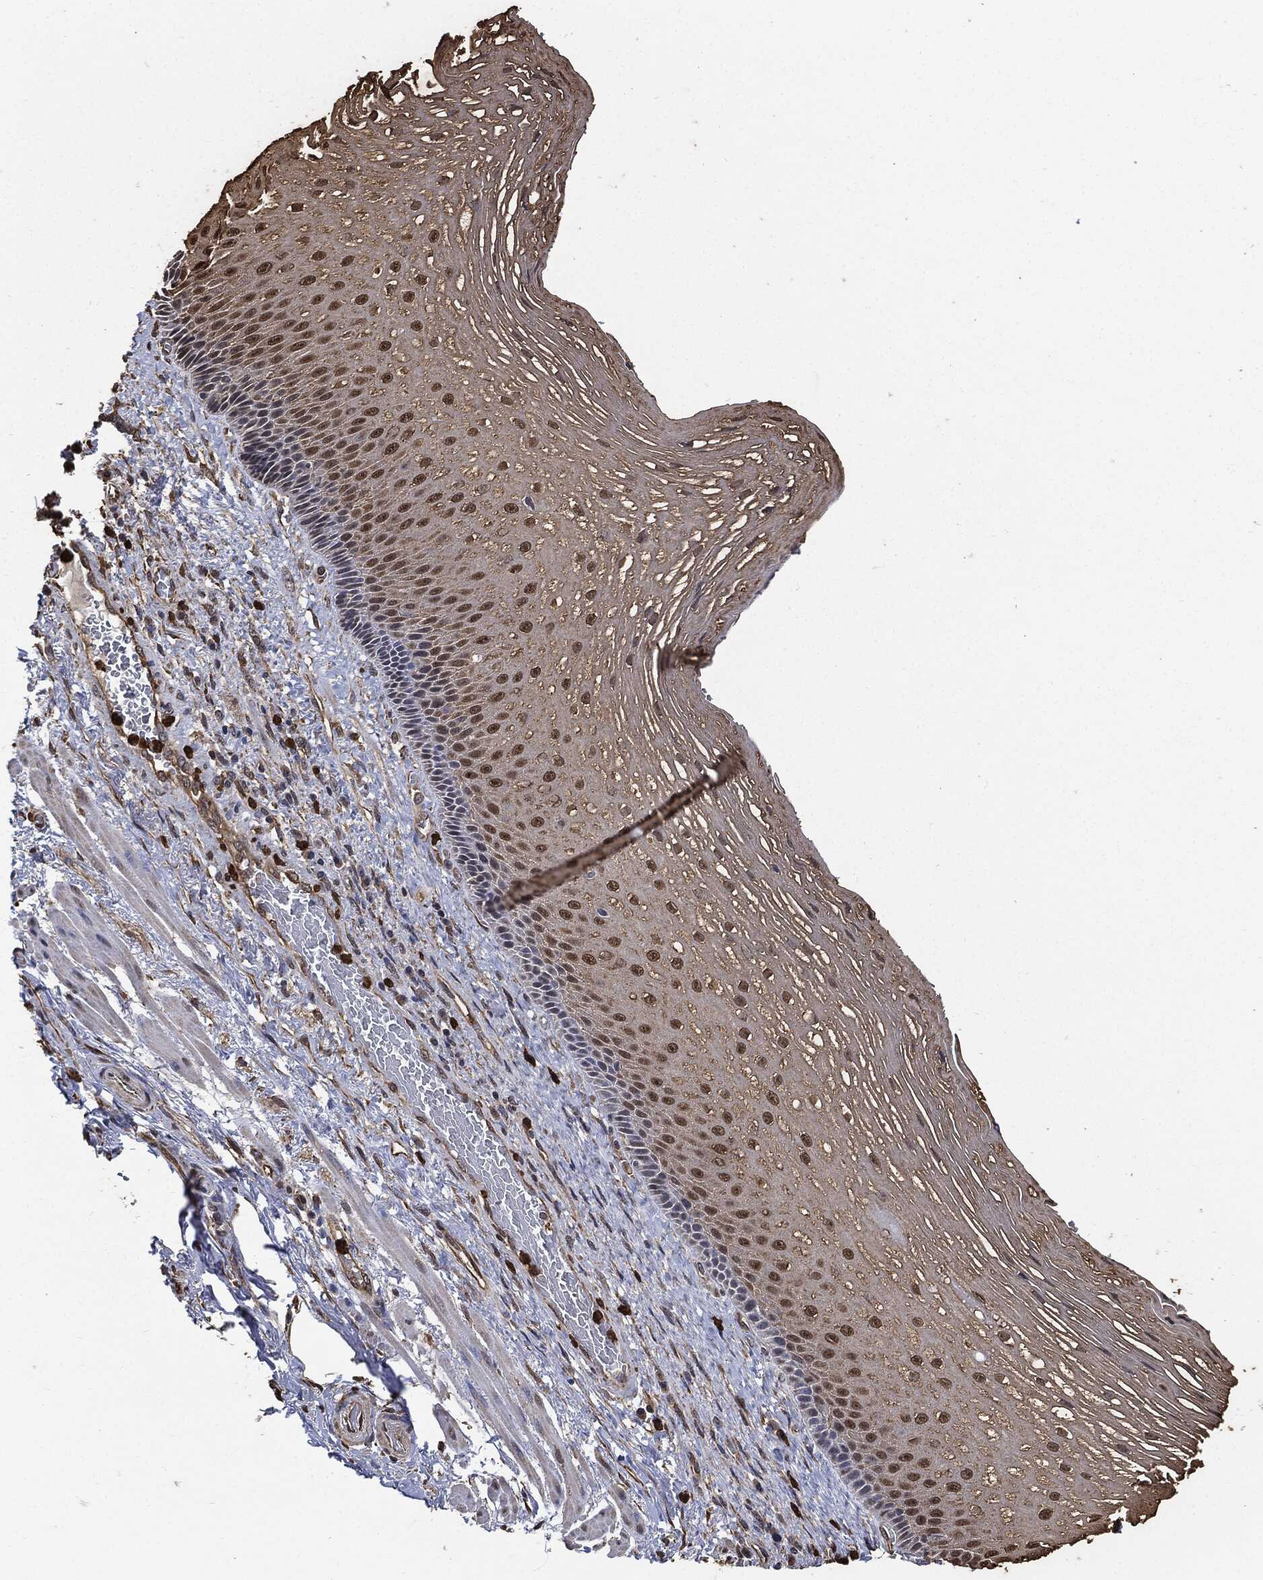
{"staining": {"intensity": "moderate", "quantity": "25%-75%", "location": "nuclear"}, "tissue": "esophagus", "cell_type": "Squamous epithelial cells", "image_type": "normal", "snomed": [{"axis": "morphology", "description": "Normal tissue, NOS"}, {"axis": "topography", "description": "Esophagus"}], "caption": "Esophagus stained with immunohistochemistry (IHC) reveals moderate nuclear staining in about 25%-75% of squamous epithelial cells.", "gene": "S100A9", "patient": {"sex": "male", "age": 63}}